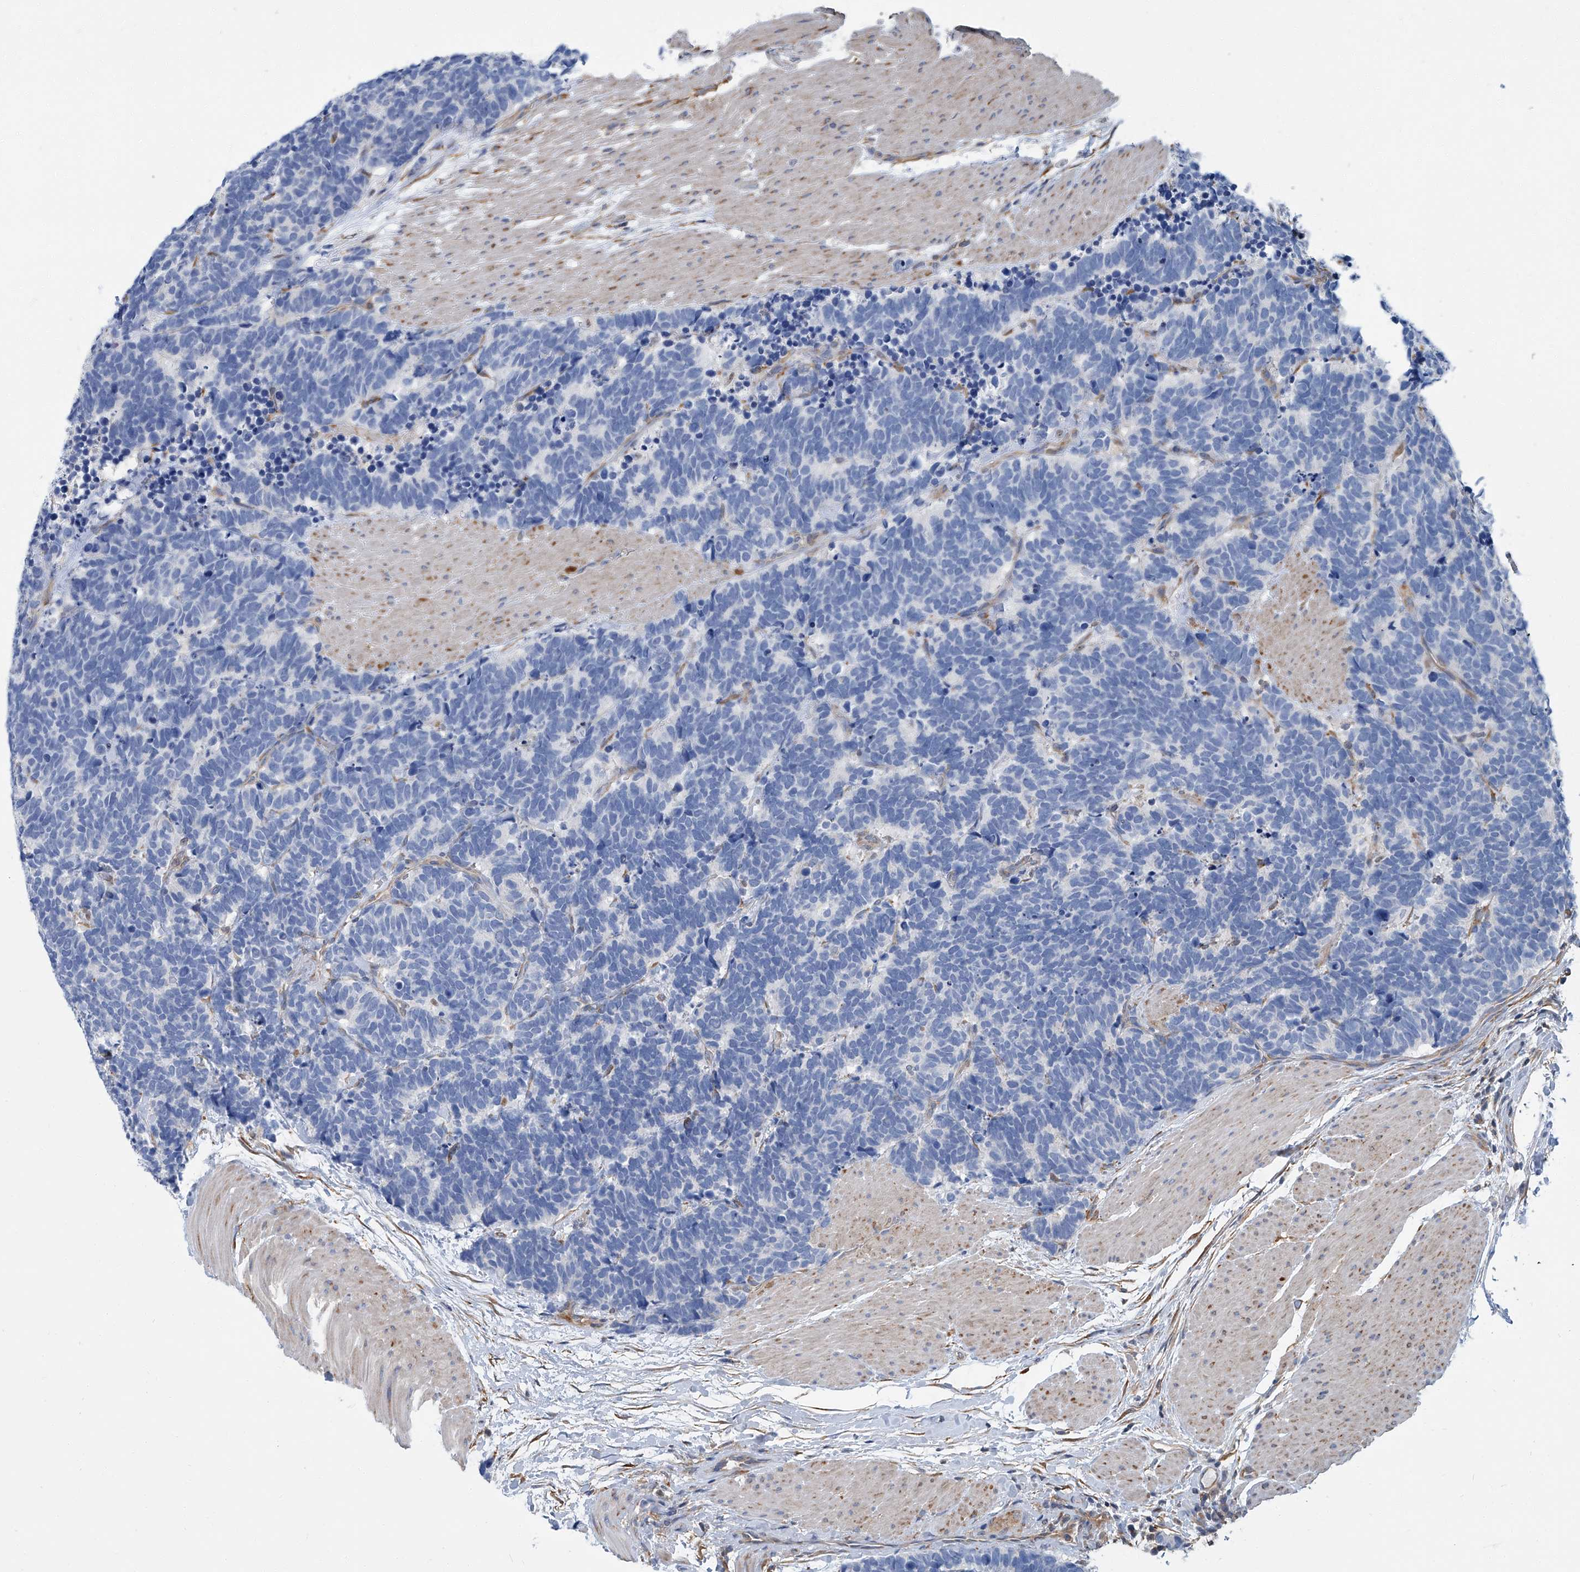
{"staining": {"intensity": "negative", "quantity": "none", "location": "none"}, "tissue": "carcinoid", "cell_type": "Tumor cells", "image_type": "cancer", "snomed": [{"axis": "morphology", "description": "Carcinoma, NOS"}, {"axis": "morphology", "description": "Carcinoid, malignant, NOS"}, {"axis": "topography", "description": "Urinary bladder"}], "caption": "The photomicrograph displays no staining of tumor cells in carcinoid.", "gene": "PSMB10", "patient": {"sex": "male", "age": 57}}